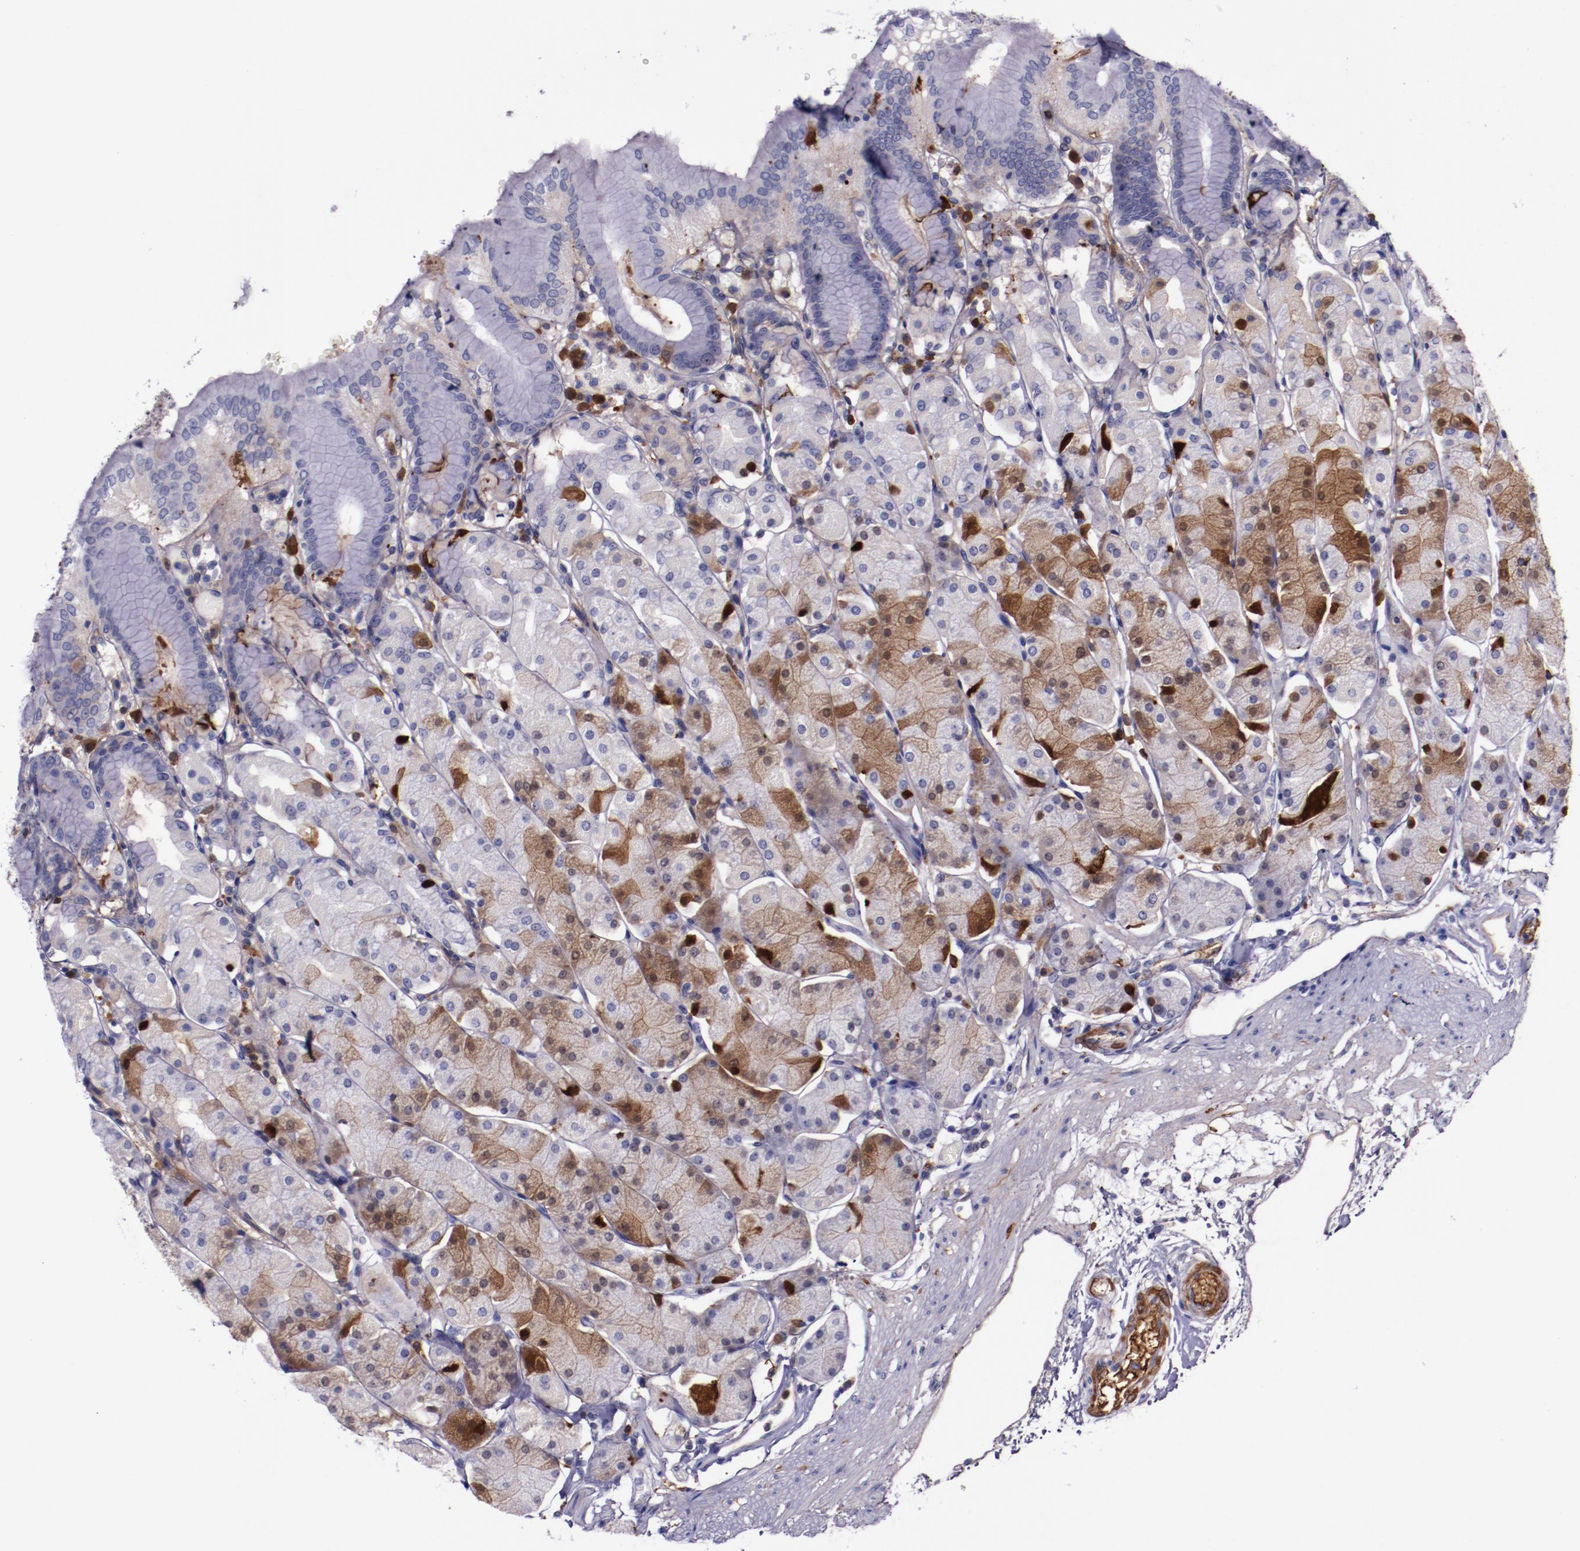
{"staining": {"intensity": "moderate", "quantity": "25%-75%", "location": "cytoplasmic/membranous,nuclear"}, "tissue": "stomach", "cell_type": "Glandular cells", "image_type": "normal", "snomed": [{"axis": "morphology", "description": "Normal tissue, NOS"}, {"axis": "topography", "description": "Stomach, upper"}, {"axis": "topography", "description": "Stomach"}], "caption": "Stomach stained with DAB (3,3'-diaminobenzidine) IHC displays medium levels of moderate cytoplasmic/membranous,nuclear expression in approximately 25%-75% of glandular cells.", "gene": "APOH", "patient": {"sex": "male", "age": 76}}